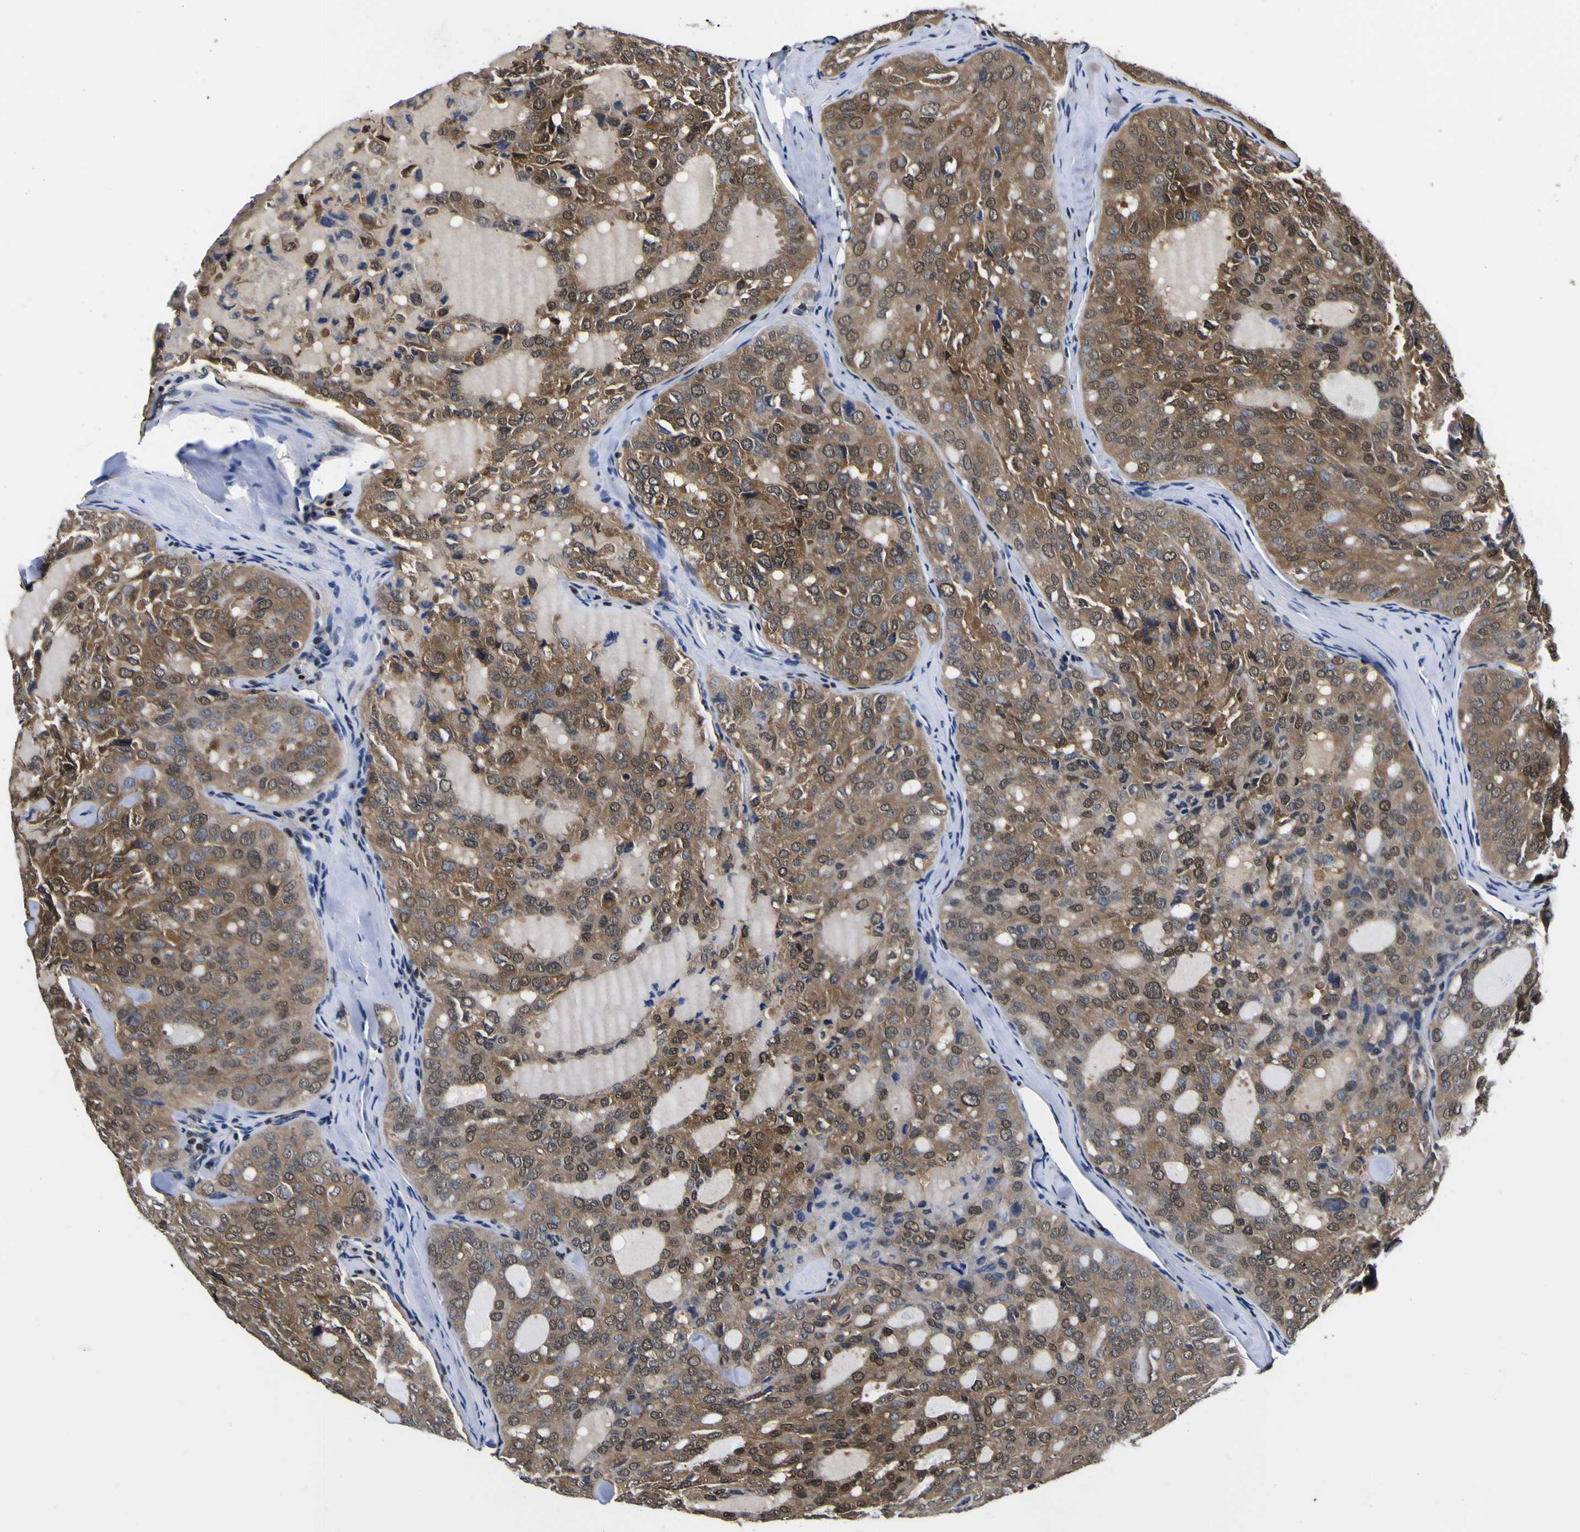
{"staining": {"intensity": "moderate", "quantity": ">75%", "location": "cytoplasmic/membranous,nuclear"}, "tissue": "thyroid cancer", "cell_type": "Tumor cells", "image_type": "cancer", "snomed": [{"axis": "morphology", "description": "Follicular adenoma carcinoma, NOS"}, {"axis": "topography", "description": "Thyroid gland"}], "caption": "The immunohistochemical stain highlights moderate cytoplasmic/membranous and nuclear expression in tumor cells of thyroid cancer tissue. The staining is performed using DAB (3,3'-diaminobenzidine) brown chromogen to label protein expression. The nuclei are counter-stained blue using hematoxylin.", "gene": "FAM110B", "patient": {"sex": "male", "age": 75}}